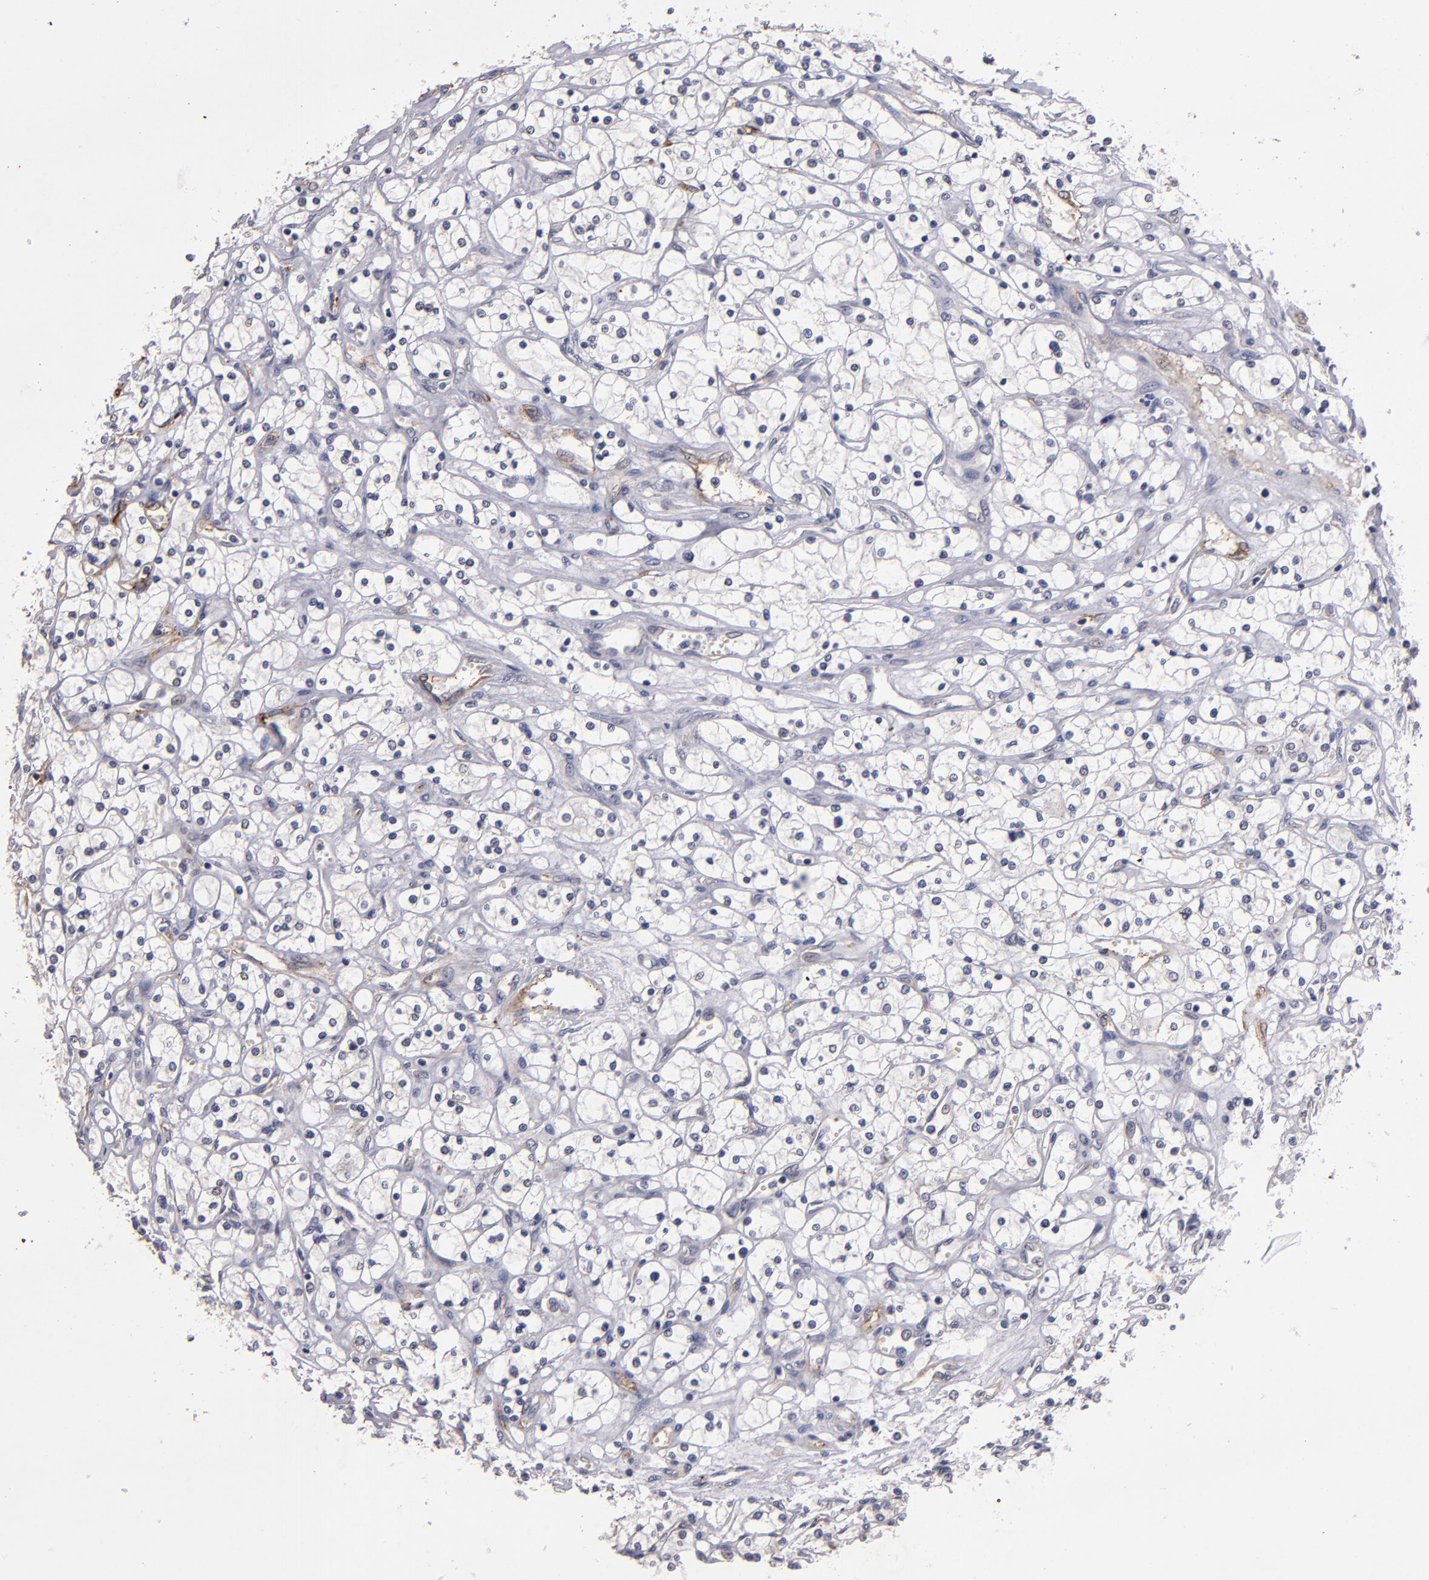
{"staining": {"intensity": "negative", "quantity": "none", "location": "none"}, "tissue": "renal cancer", "cell_type": "Tumor cells", "image_type": "cancer", "snomed": [{"axis": "morphology", "description": "Adenocarcinoma, NOS"}, {"axis": "topography", "description": "Kidney"}], "caption": "The immunohistochemistry photomicrograph has no significant staining in tumor cells of adenocarcinoma (renal) tissue.", "gene": "CLDN5", "patient": {"sex": "male", "age": 61}}